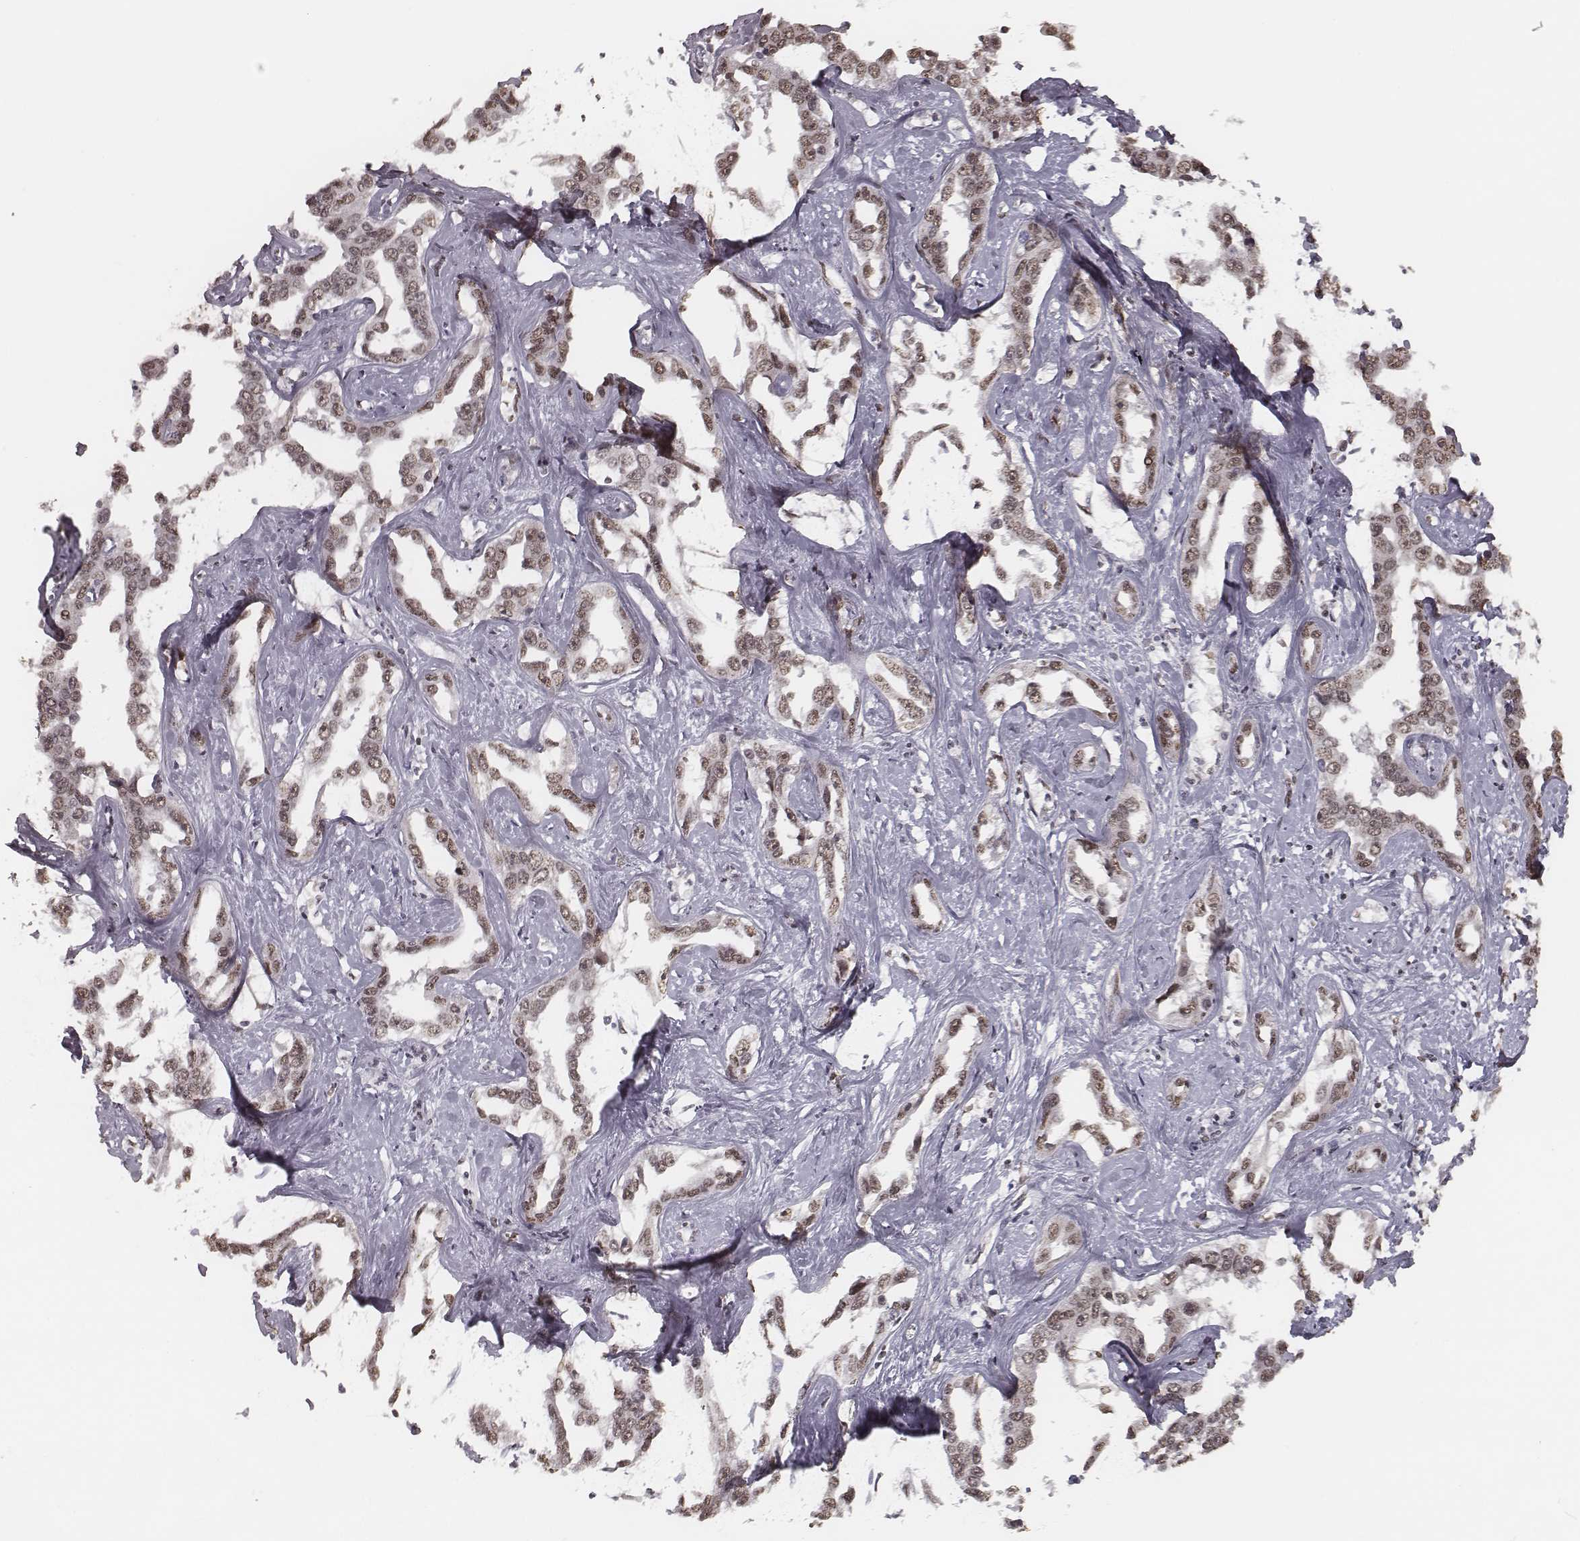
{"staining": {"intensity": "weak", "quantity": ">75%", "location": "cytoplasmic/membranous"}, "tissue": "liver cancer", "cell_type": "Tumor cells", "image_type": "cancer", "snomed": [{"axis": "morphology", "description": "Cholangiocarcinoma"}, {"axis": "topography", "description": "Liver"}], "caption": "Protein analysis of liver cancer (cholangiocarcinoma) tissue exhibits weak cytoplasmic/membranous positivity in approximately >75% of tumor cells. The protein of interest is shown in brown color, while the nuclei are stained blue.", "gene": "HMGA2", "patient": {"sex": "male", "age": 59}}